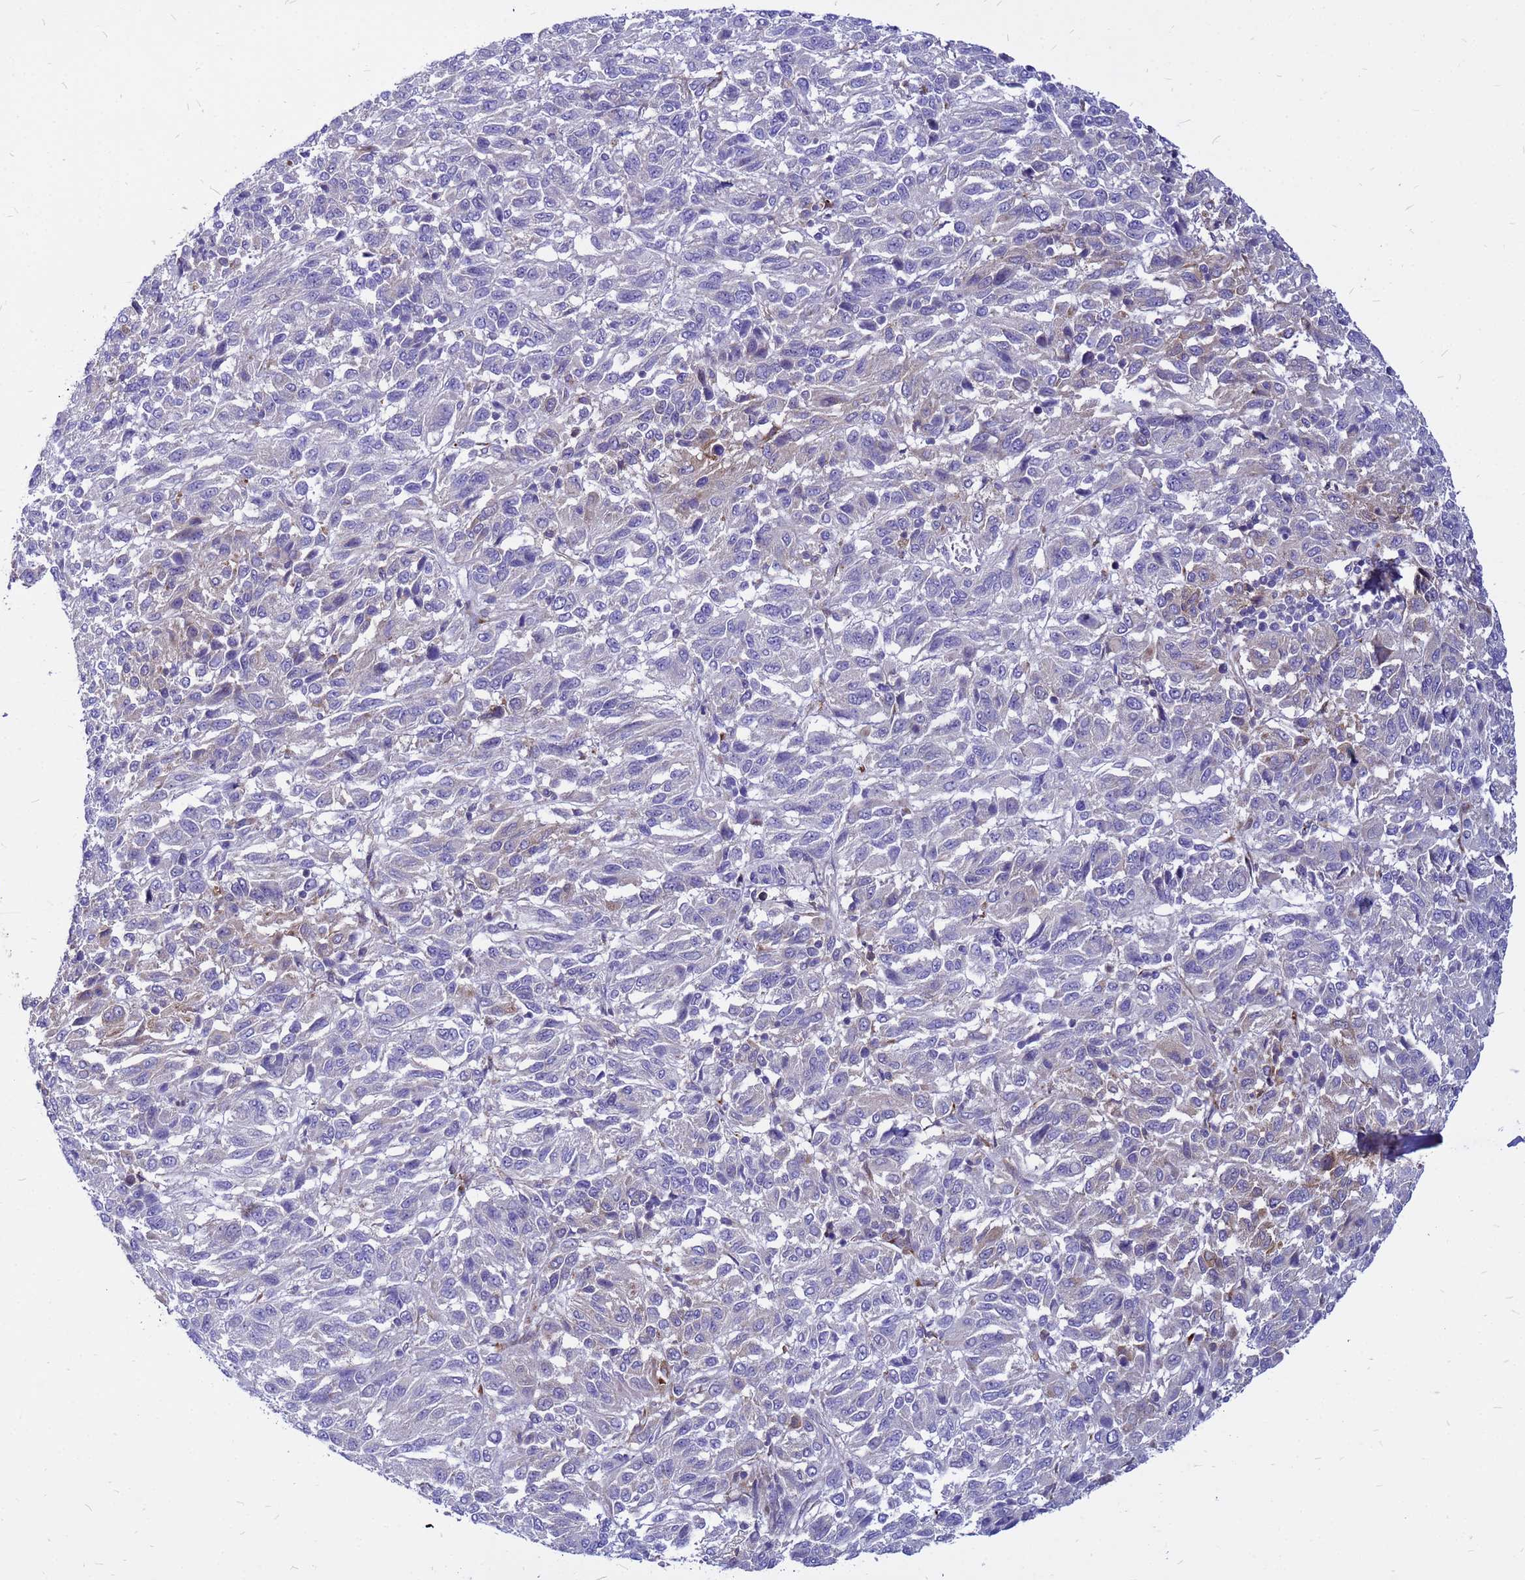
{"staining": {"intensity": "negative", "quantity": "none", "location": "none"}, "tissue": "melanoma", "cell_type": "Tumor cells", "image_type": "cancer", "snomed": [{"axis": "morphology", "description": "Malignant melanoma, Metastatic site"}, {"axis": "topography", "description": "Lung"}], "caption": "Tumor cells show no significant positivity in melanoma.", "gene": "FHIP1A", "patient": {"sex": "male", "age": 64}}